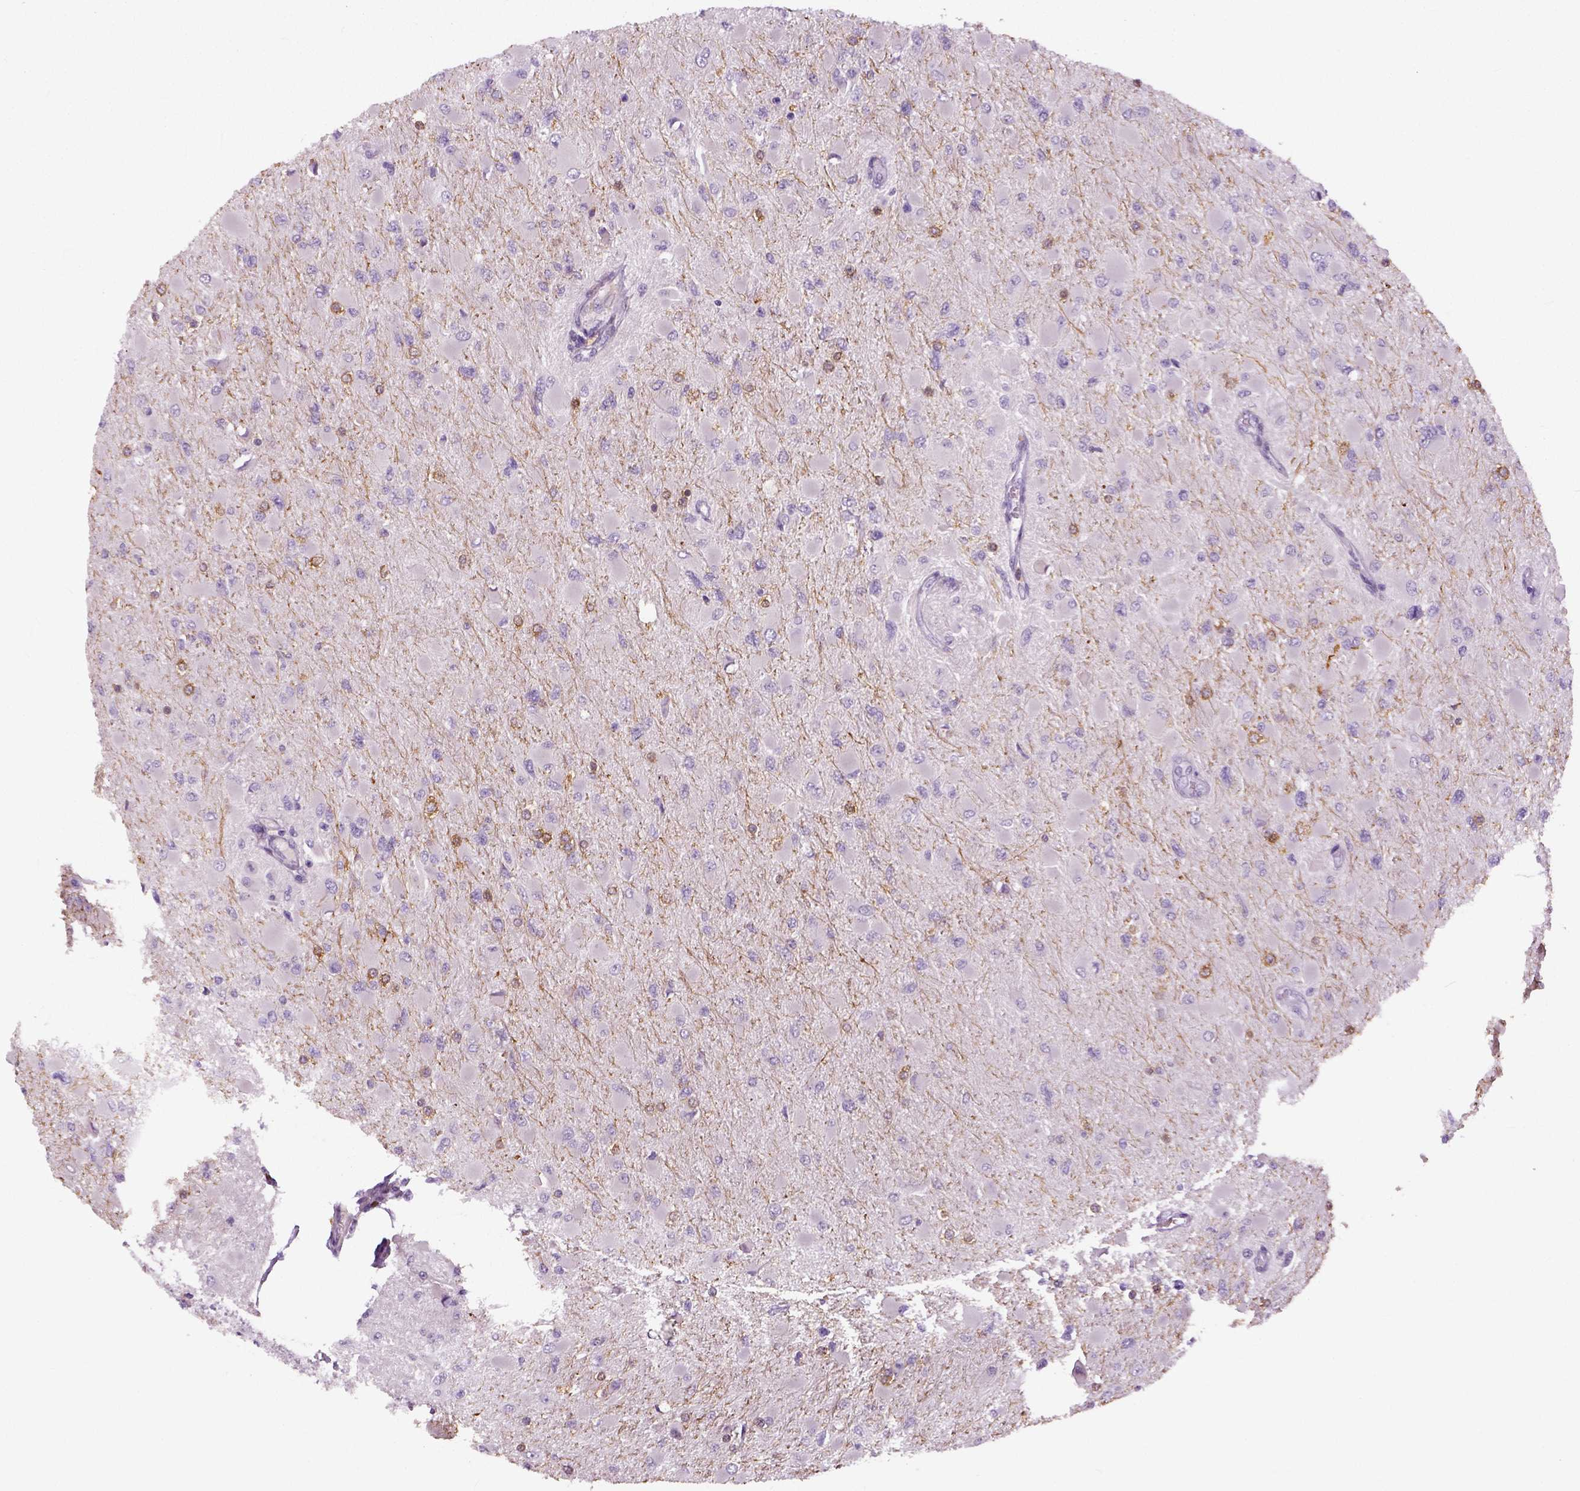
{"staining": {"intensity": "negative", "quantity": "none", "location": "none"}, "tissue": "glioma", "cell_type": "Tumor cells", "image_type": "cancer", "snomed": [{"axis": "morphology", "description": "Glioma, malignant, High grade"}, {"axis": "topography", "description": "Cerebral cortex"}], "caption": "DAB immunohistochemical staining of malignant high-grade glioma reveals no significant staining in tumor cells.", "gene": "NECAB1", "patient": {"sex": "female", "age": 36}}